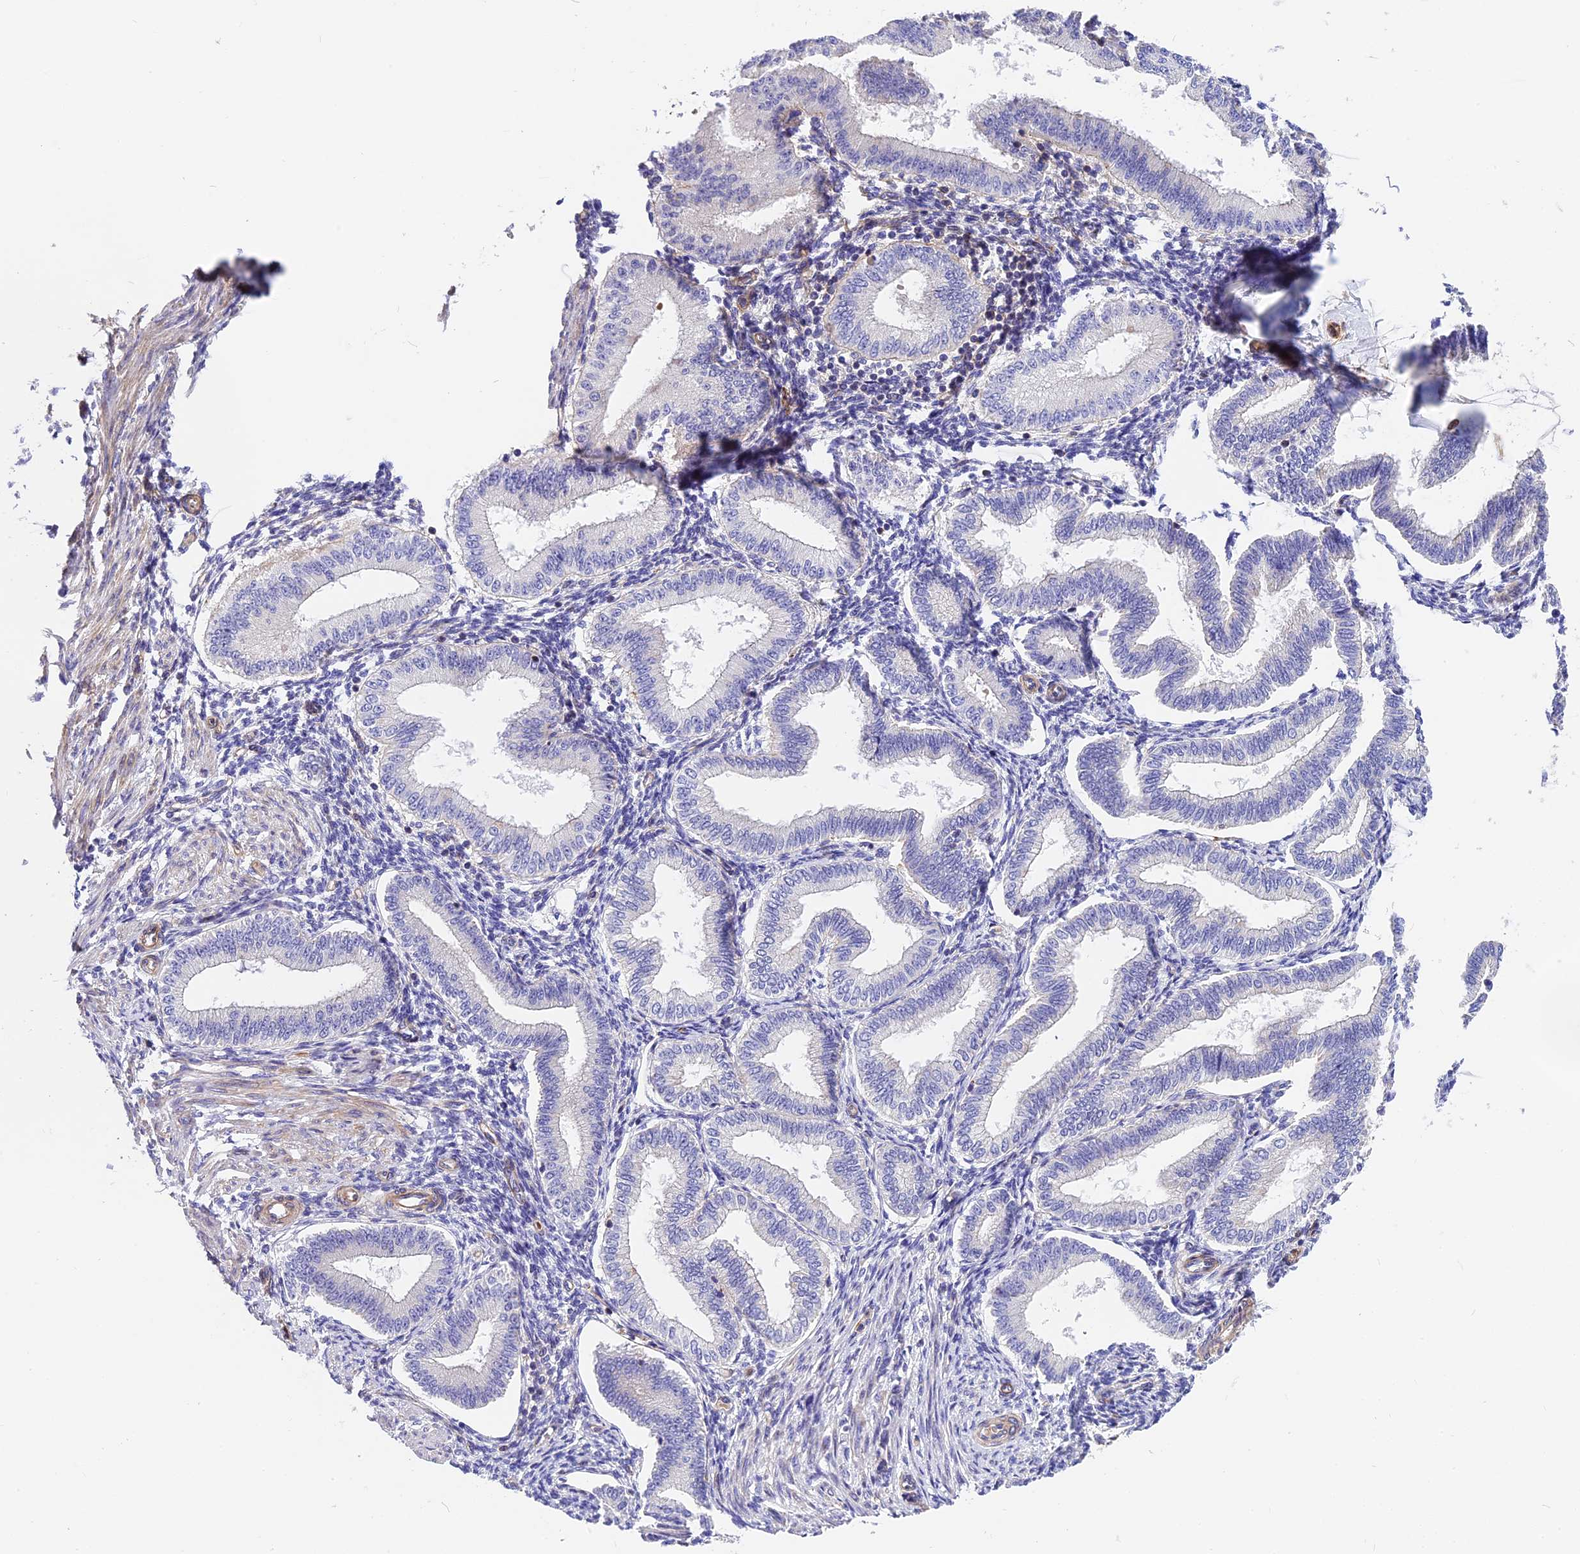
{"staining": {"intensity": "negative", "quantity": "none", "location": "none"}, "tissue": "endometrium", "cell_type": "Cells in endometrial stroma", "image_type": "normal", "snomed": [{"axis": "morphology", "description": "Normal tissue, NOS"}, {"axis": "topography", "description": "Endometrium"}], "caption": "This is an IHC photomicrograph of normal endometrium. There is no positivity in cells in endometrial stroma.", "gene": "MED20", "patient": {"sex": "female", "age": 39}}